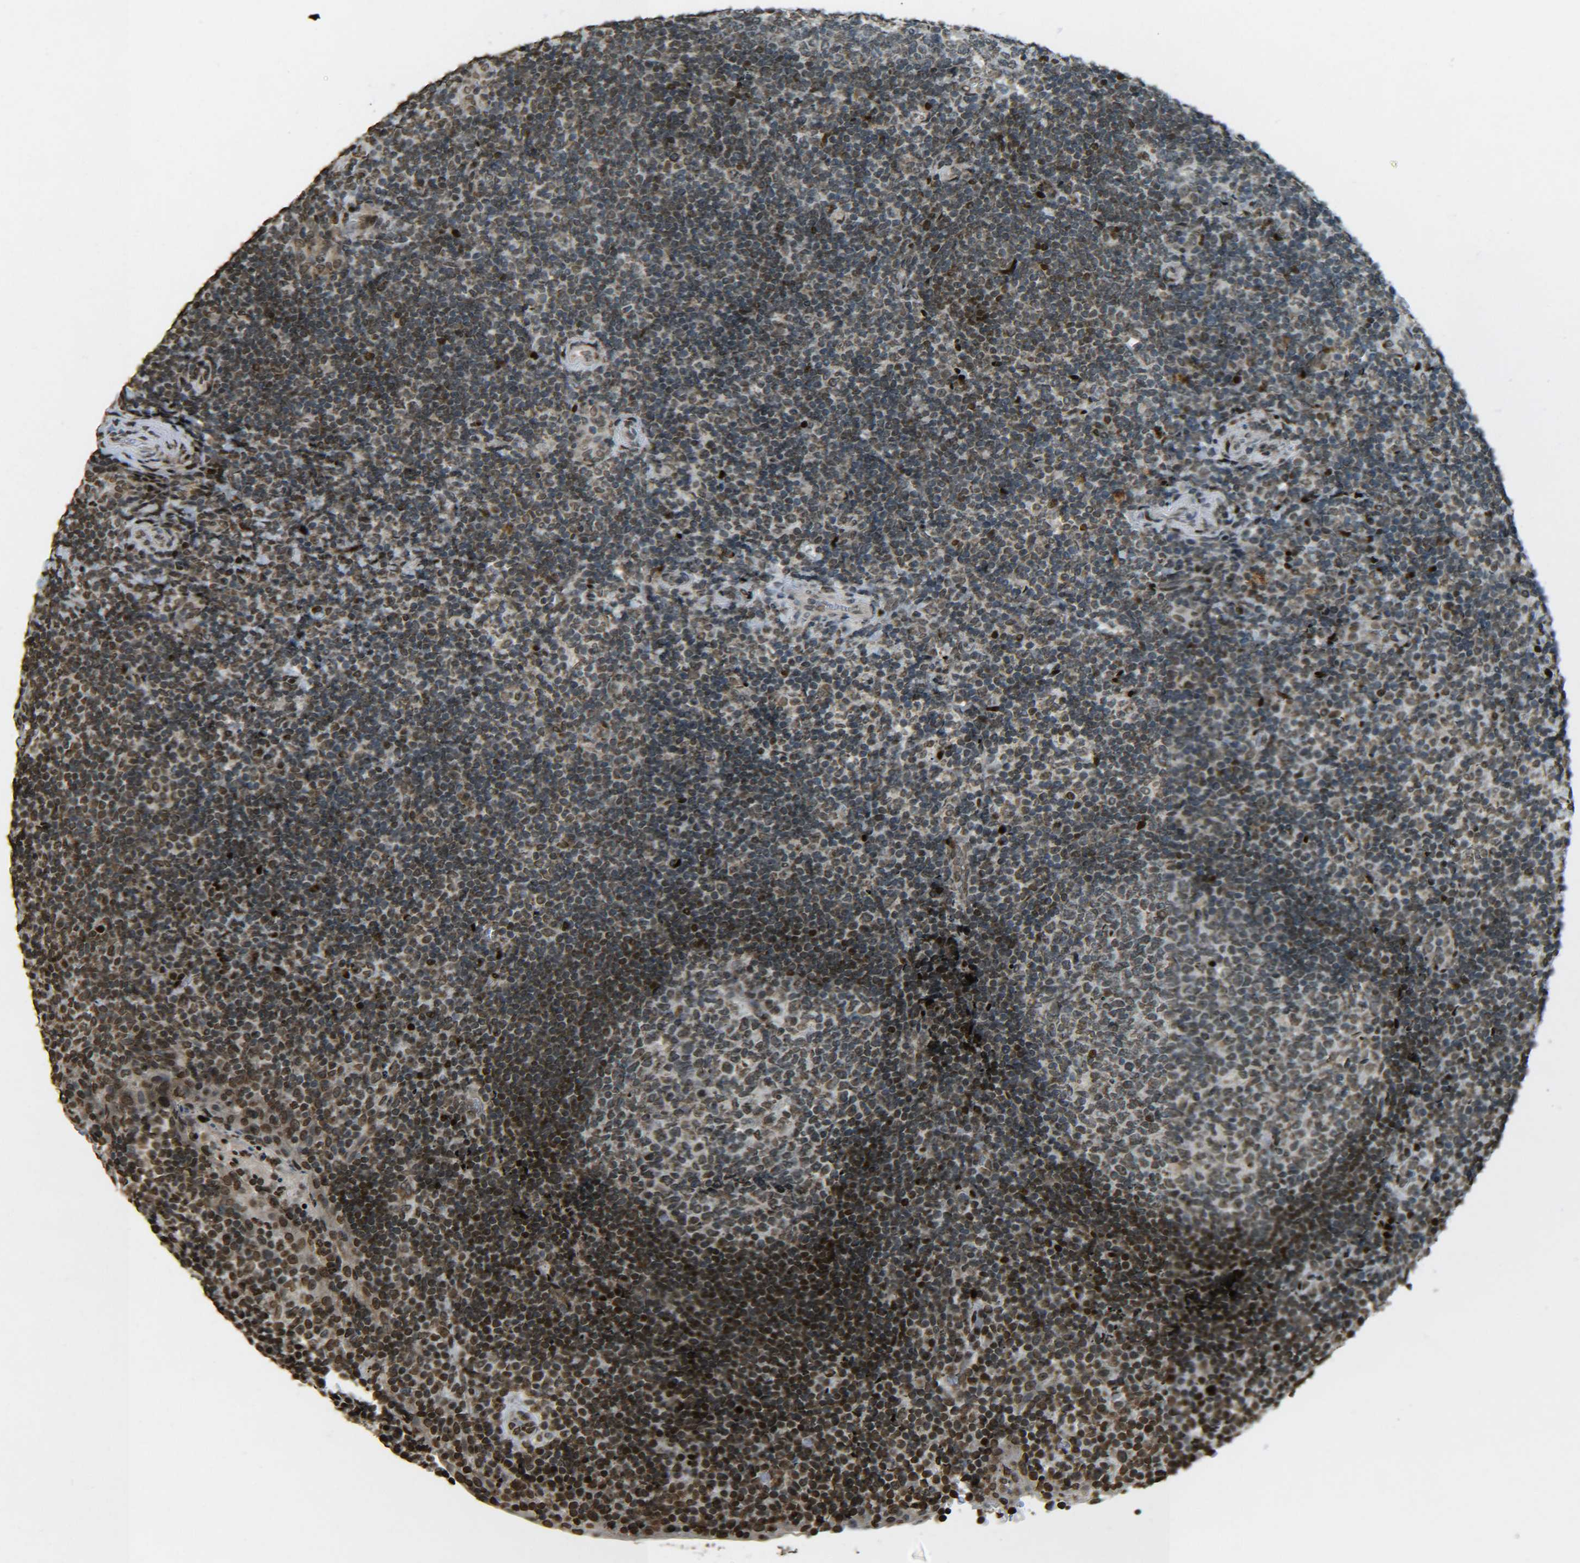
{"staining": {"intensity": "moderate", "quantity": ">75%", "location": "nuclear"}, "tissue": "tonsil", "cell_type": "Germinal center cells", "image_type": "normal", "snomed": [{"axis": "morphology", "description": "Normal tissue, NOS"}, {"axis": "topography", "description": "Tonsil"}], "caption": "Immunohistochemistry of normal tonsil exhibits medium levels of moderate nuclear positivity in about >75% of germinal center cells.", "gene": "NEUROG2", "patient": {"sex": "male", "age": 37}}